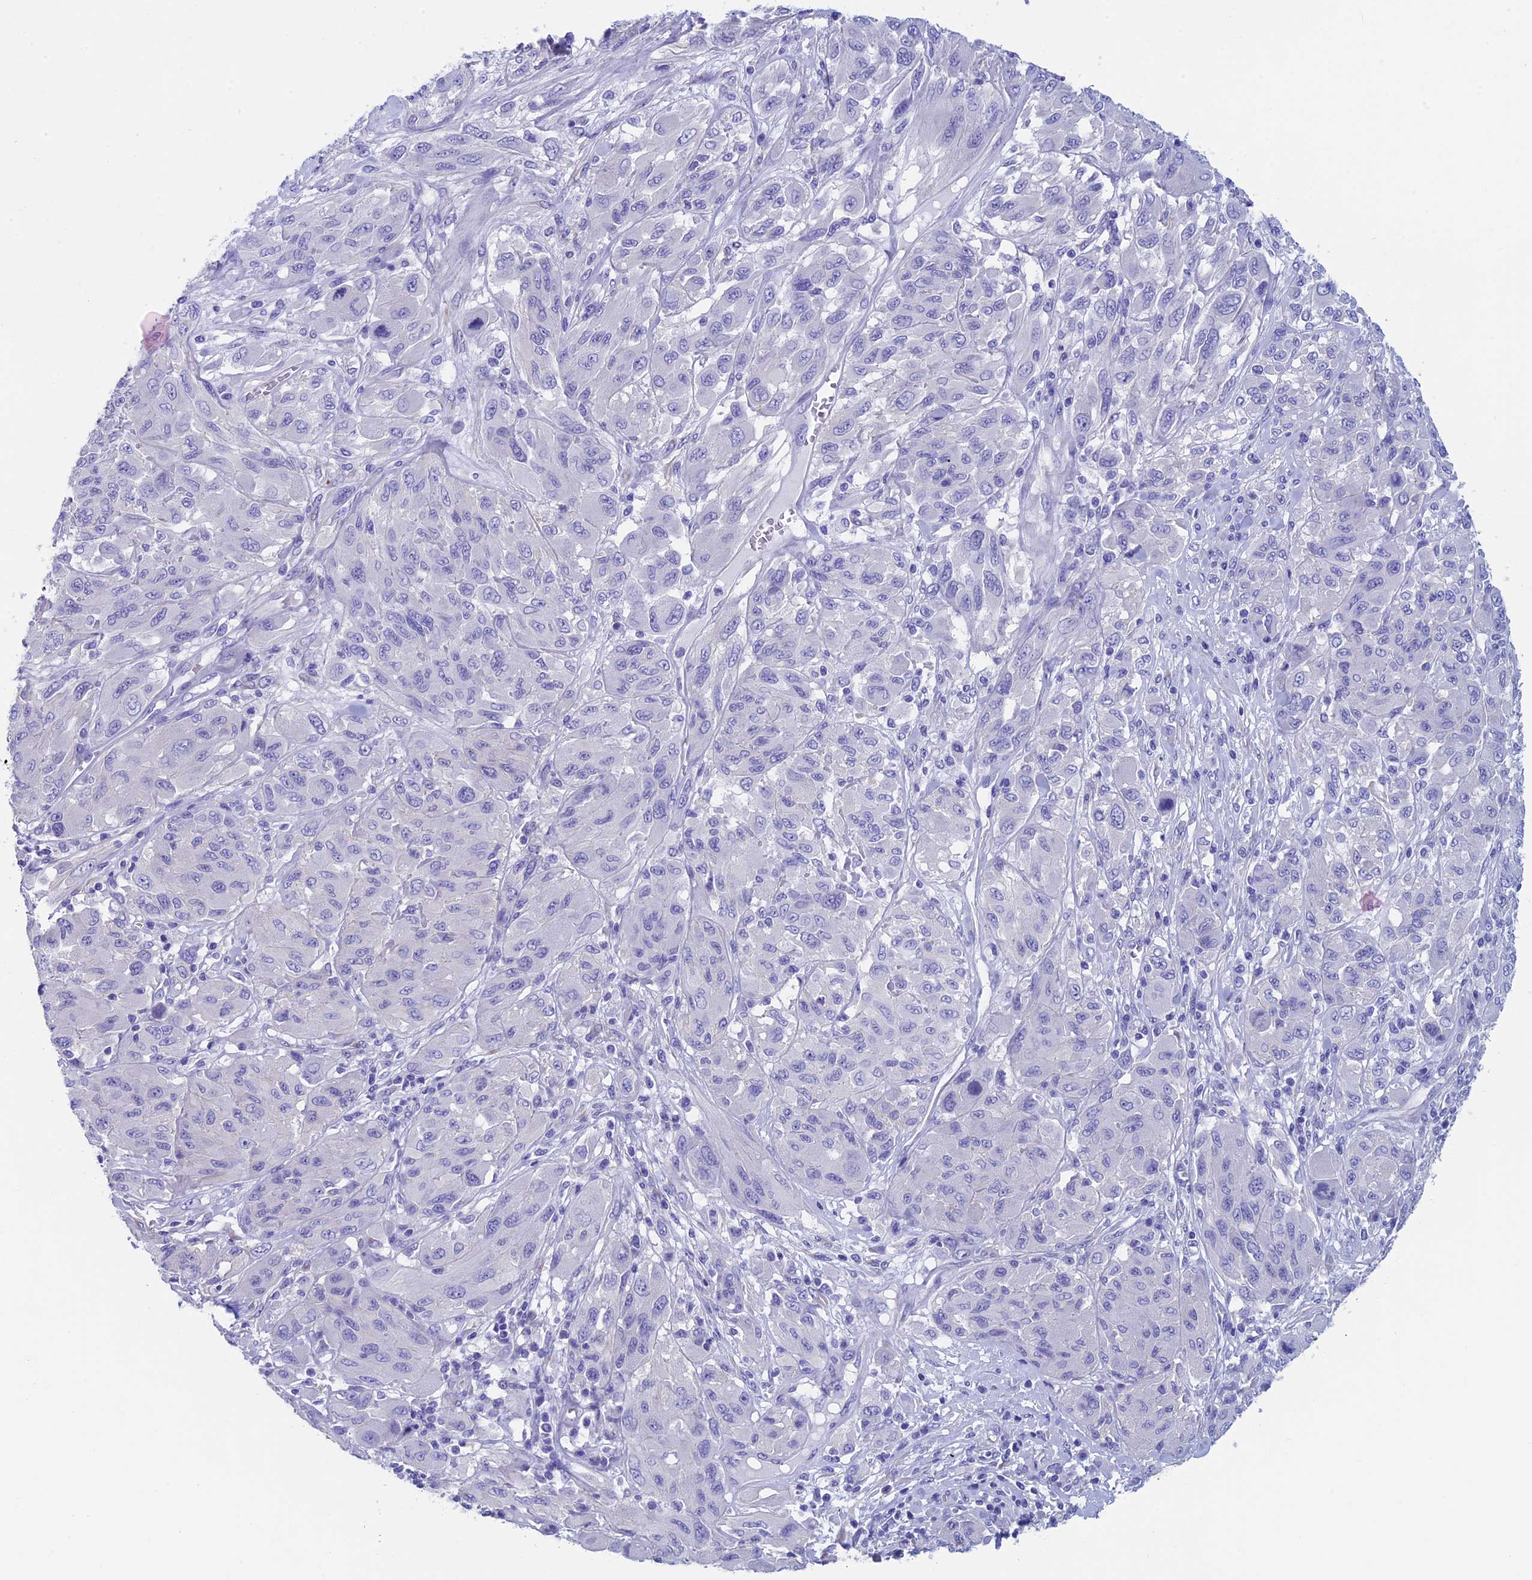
{"staining": {"intensity": "negative", "quantity": "none", "location": "none"}, "tissue": "melanoma", "cell_type": "Tumor cells", "image_type": "cancer", "snomed": [{"axis": "morphology", "description": "Malignant melanoma, NOS"}, {"axis": "topography", "description": "Skin"}], "caption": "The micrograph displays no significant positivity in tumor cells of melanoma.", "gene": "ADH7", "patient": {"sex": "female", "age": 91}}